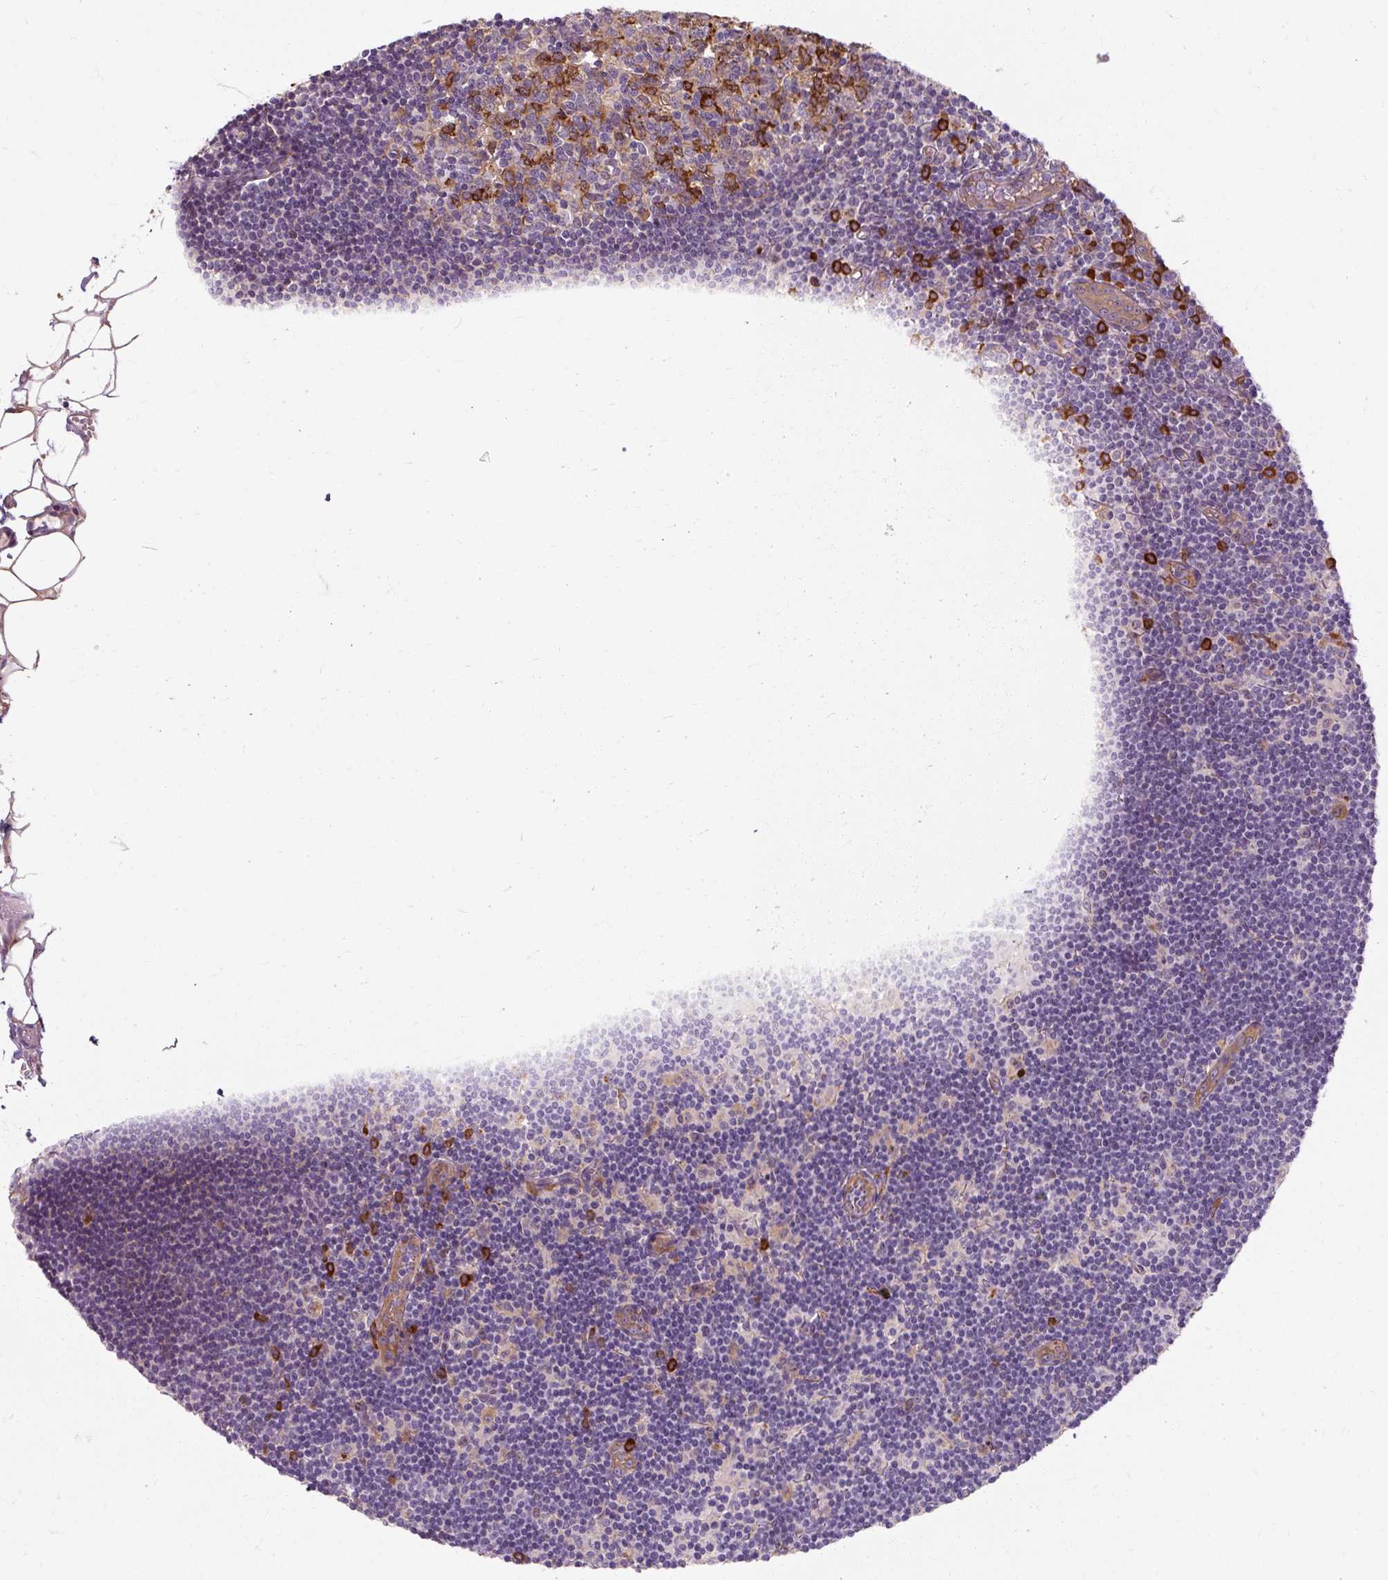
{"staining": {"intensity": "strong", "quantity": "<25%", "location": "cytoplasmic/membranous"}, "tissue": "lymph node", "cell_type": "Germinal center cells", "image_type": "normal", "snomed": [{"axis": "morphology", "description": "Normal tissue, NOS"}, {"axis": "topography", "description": "Lymph node"}], "caption": "Protein staining of unremarkable lymph node displays strong cytoplasmic/membranous positivity in approximately <25% of germinal center cells. The protein is stained brown, and the nuclei are stained in blue (DAB IHC with brightfield microscopy, high magnification).", "gene": "TBC1D4", "patient": {"sex": "female", "age": 31}}